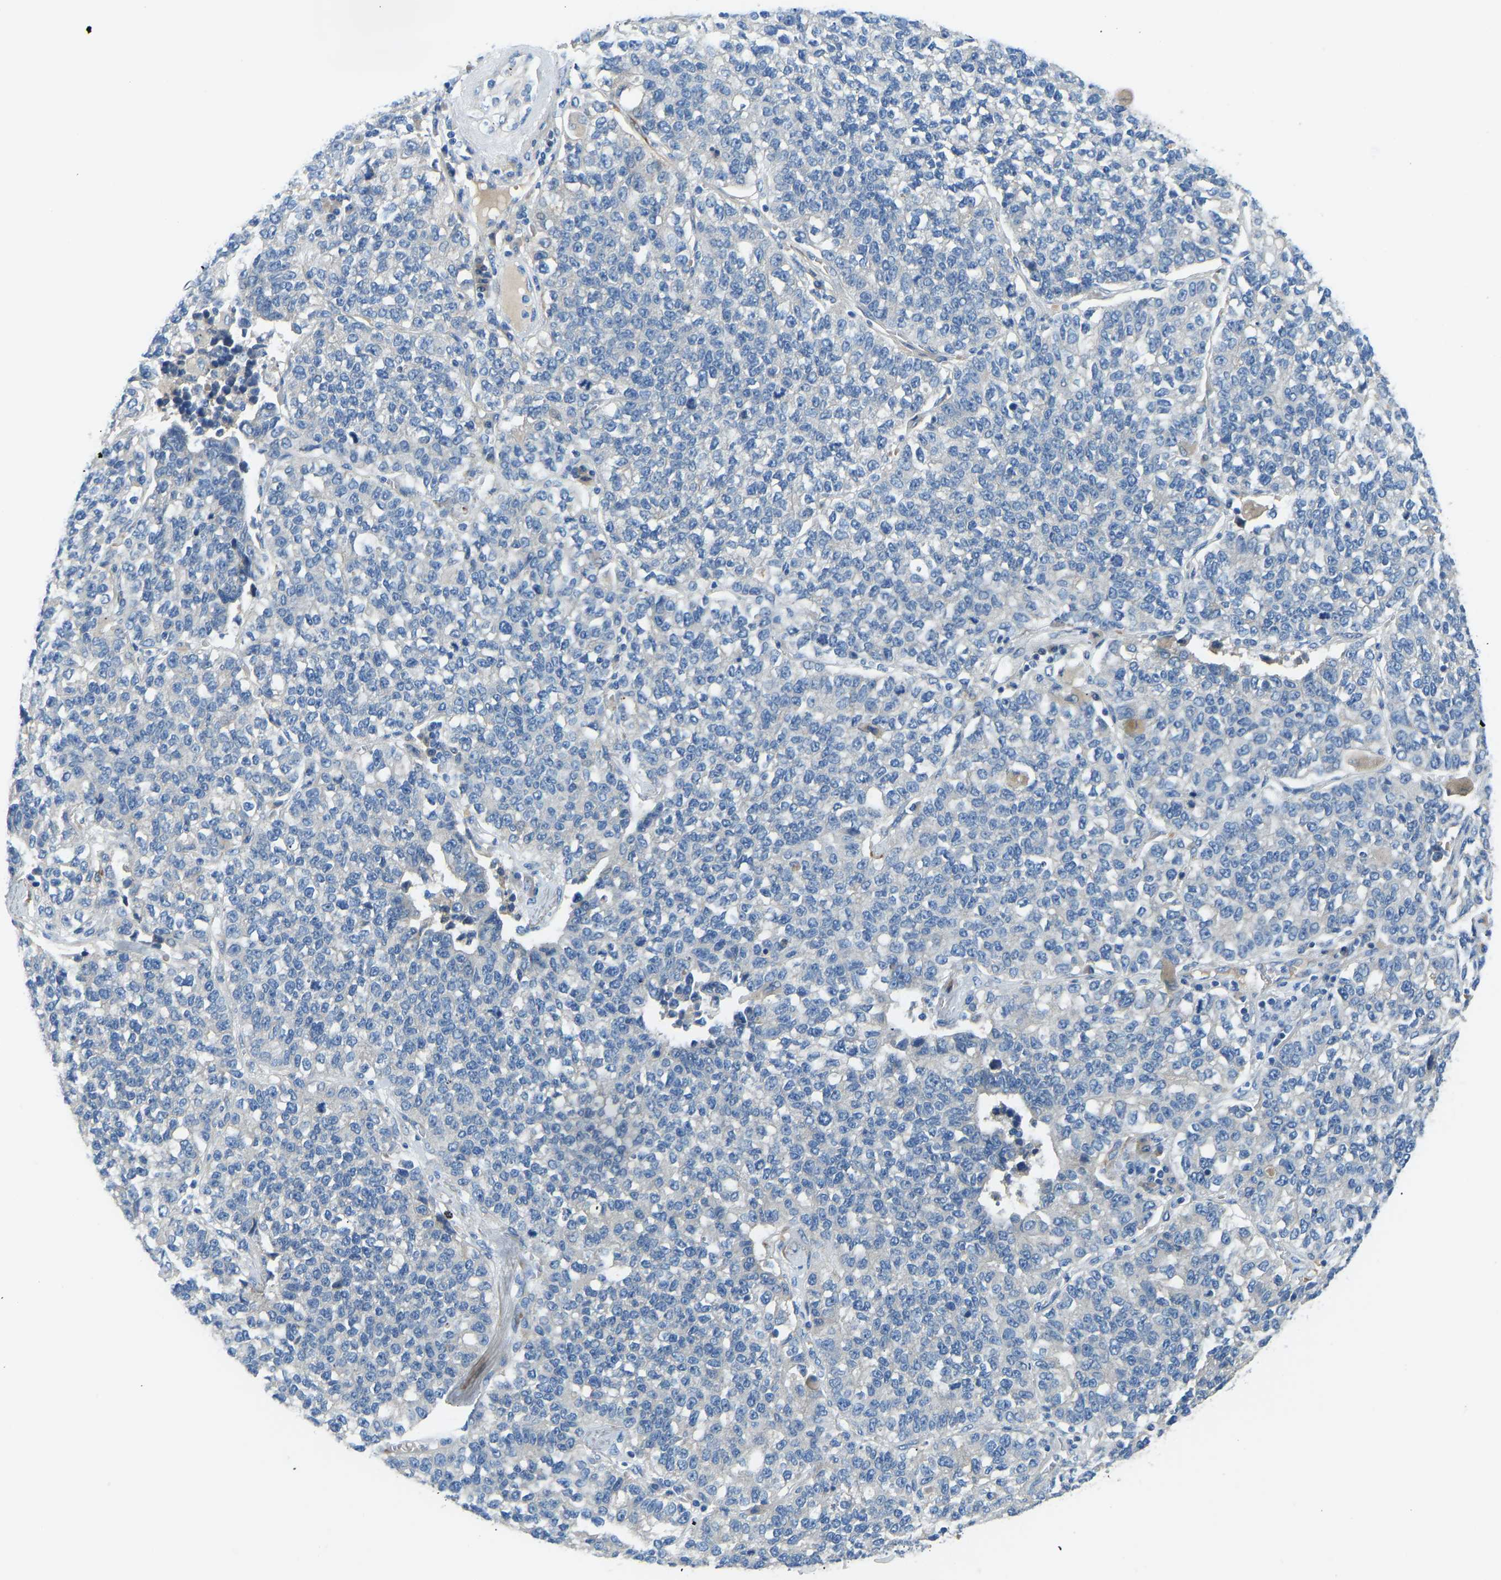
{"staining": {"intensity": "negative", "quantity": "none", "location": "none"}, "tissue": "lung cancer", "cell_type": "Tumor cells", "image_type": "cancer", "snomed": [{"axis": "morphology", "description": "Adenocarcinoma, NOS"}, {"axis": "topography", "description": "Lung"}], "caption": "Tumor cells are negative for protein expression in human lung cancer.", "gene": "COL15A1", "patient": {"sex": "male", "age": 49}}